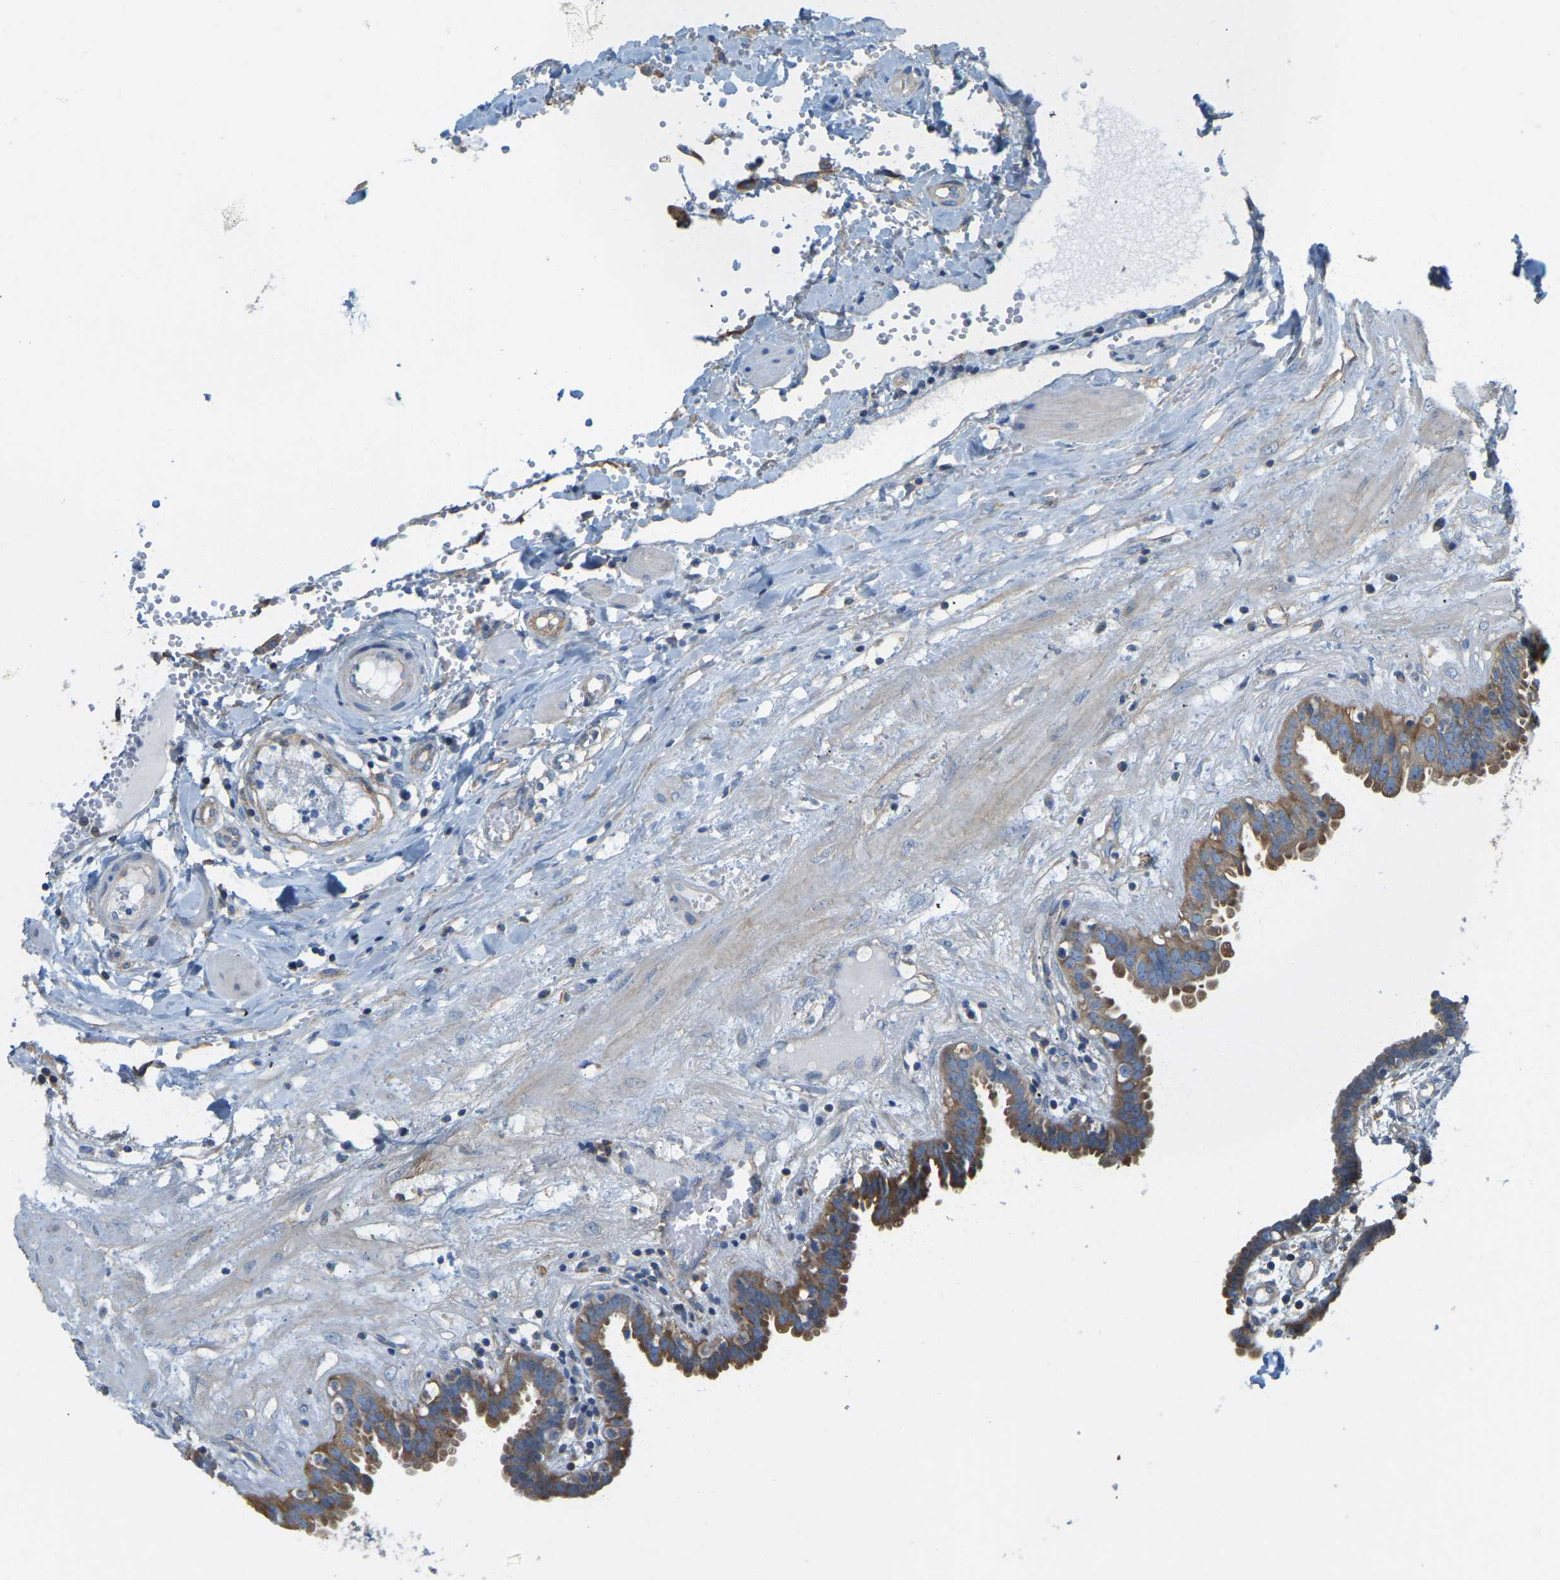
{"staining": {"intensity": "moderate", "quantity": ">75%", "location": "cytoplasmic/membranous"}, "tissue": "fallopian tube", "cell_type": "Glandular cells", "image_type": "normal", "snomed": [{"axis": "morphology", "description": "Normal tissue, NOS"}, {"axis": "topography", "description": "Fallopian tube"}, {"axis": "topography", "description": "Placenta"}], "caption": "Brown immunohistochemical staining in unremarkable human fallopian tube demonstrates moderate cytoplasmic/membranous staining in approximately >75% of glandular cells.", "gene": "AHNAK", "patient": {"sex": "female", "age": 32}}